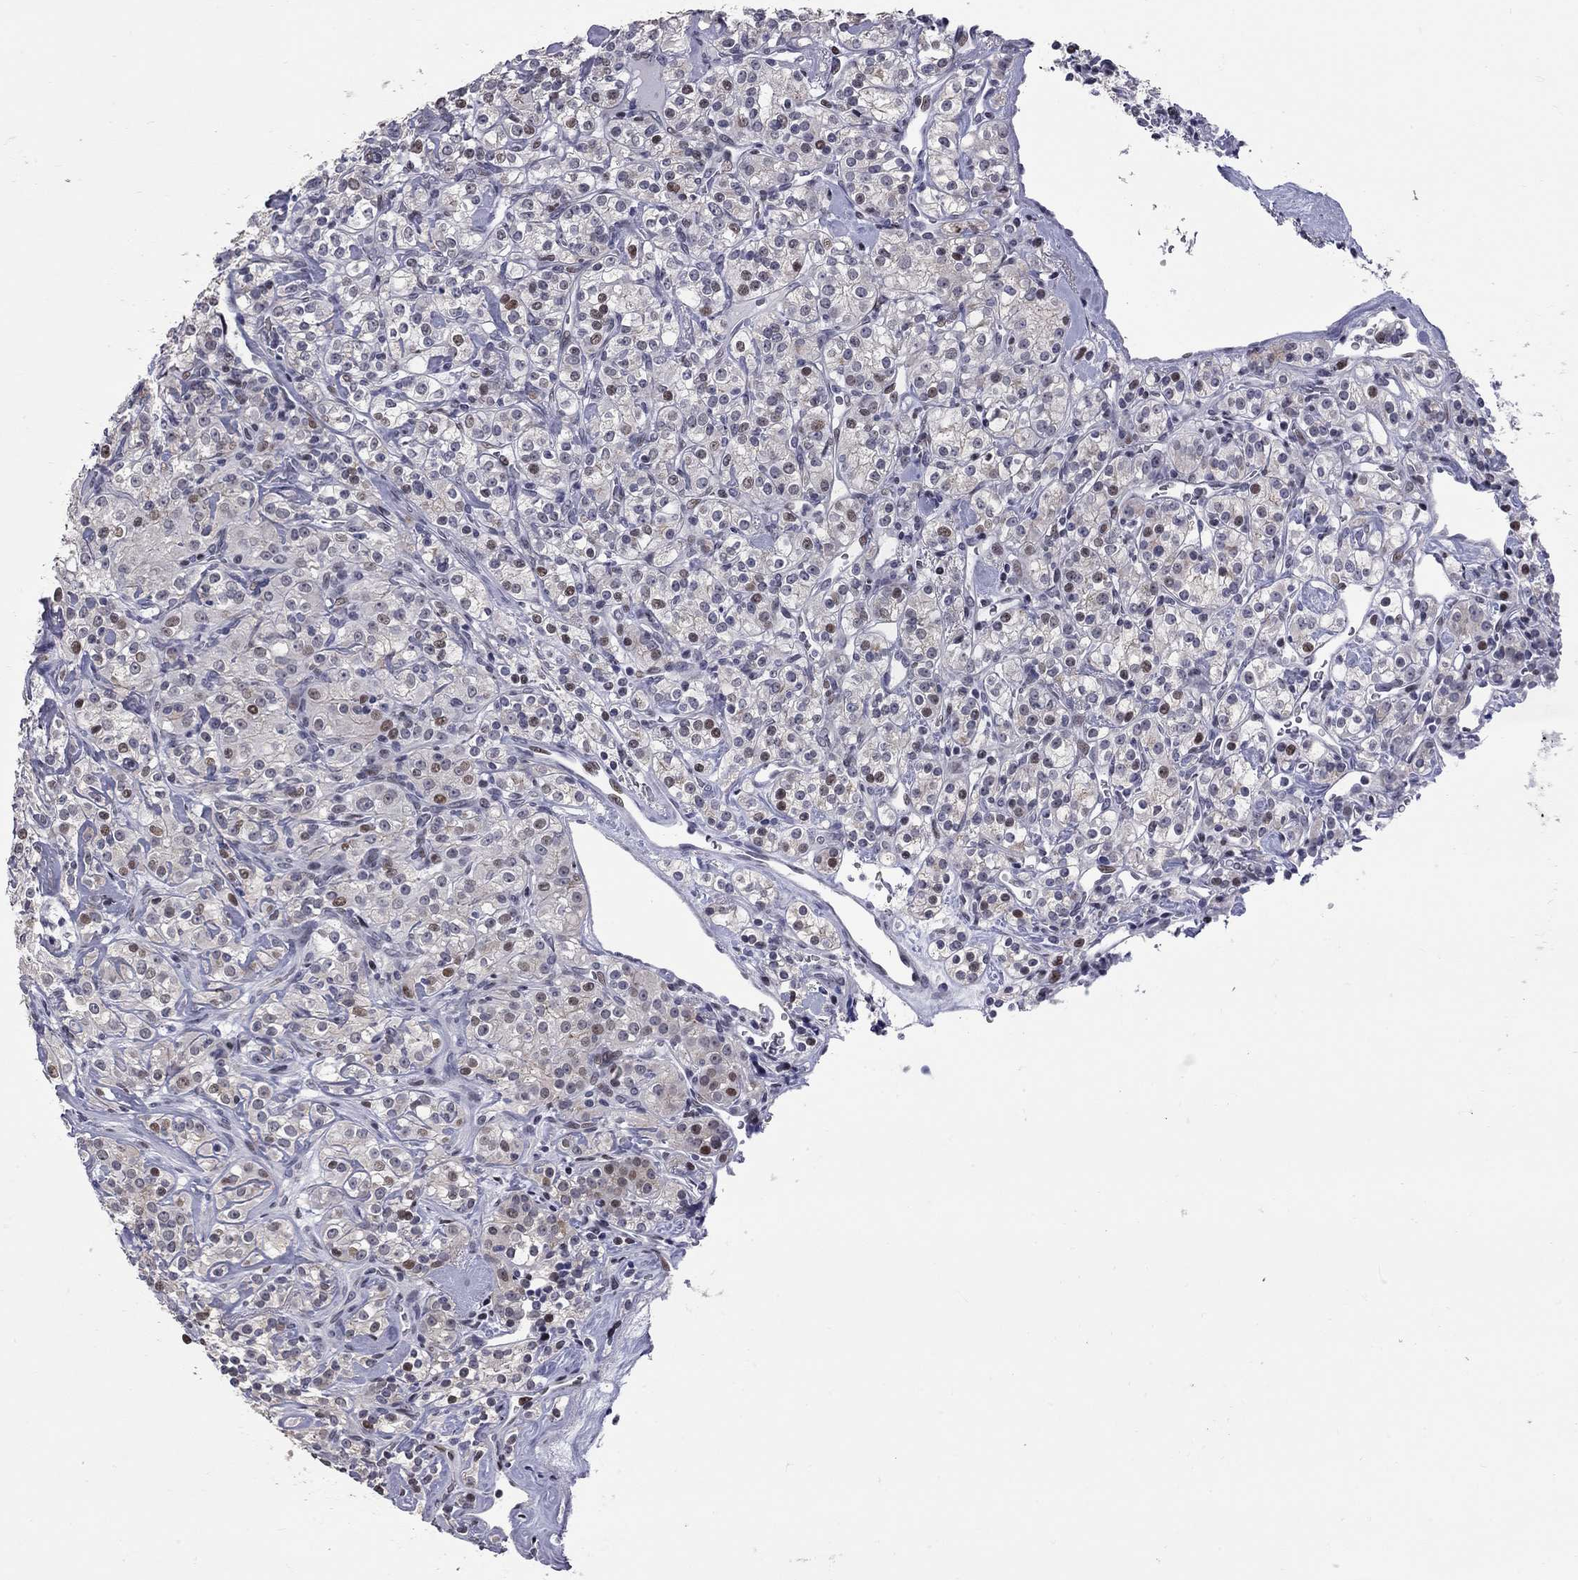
{"staining": {"intensity": "moderate", "quantity": "<25%", "location": "nuclear"}, "tissue": "renal cancer", "cell_type": "Tumor cells", "image_type": "cancer", "snomed": [{"axis": "morphology", "description": "Adenocarcinoma, NOS"}, {"axis": "topography", "description": "Kidney"}], "caption": "Protein staining of renal adenocarcinoma tissue displays moderate nuclear positivity in about <25% of tumor cells.", "gene": "ZNF154", "patient": {"sex": "male", "age": 77}}